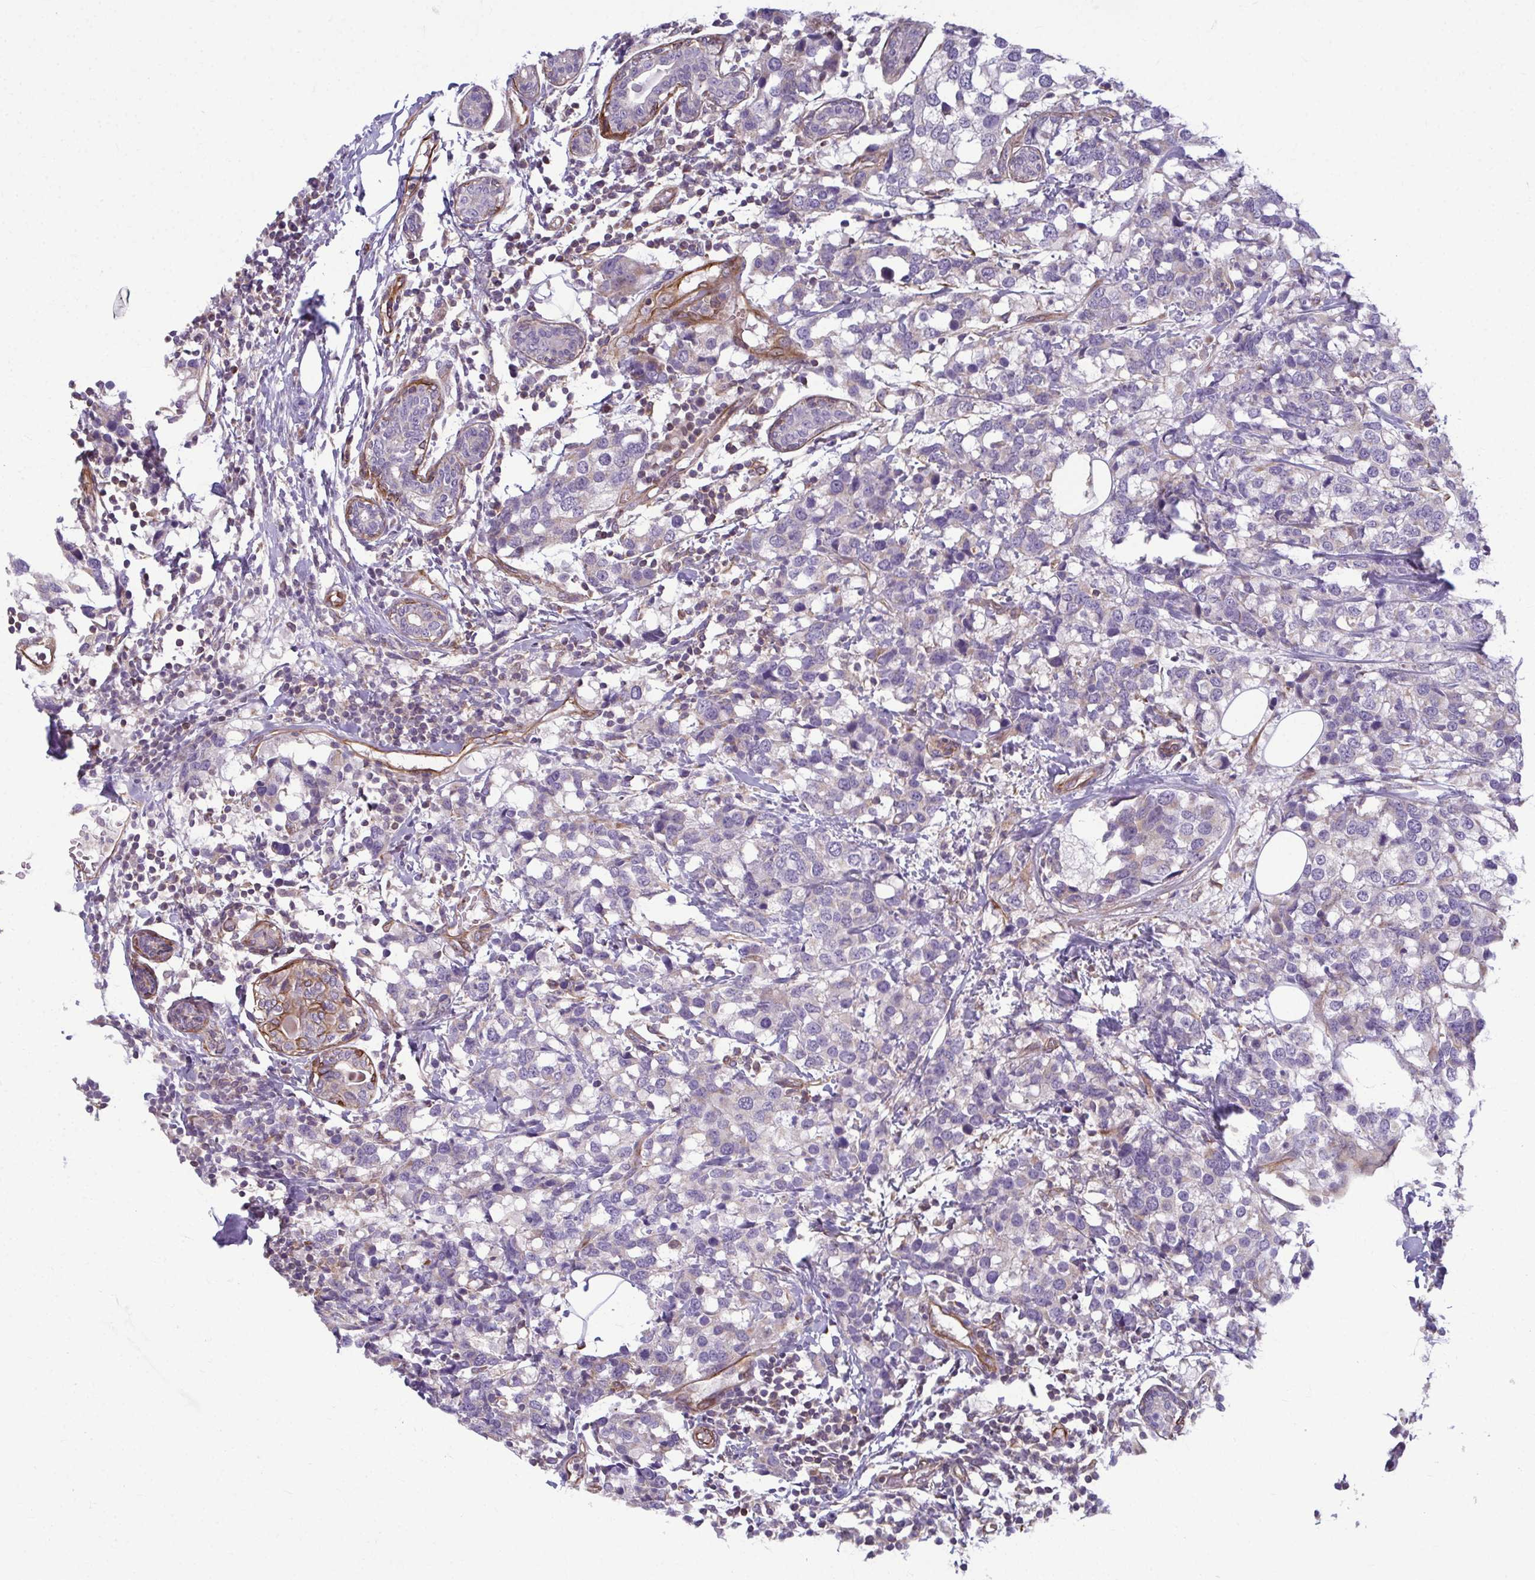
{"staining": {"intensity": "negative", "quantity": "none", "location": "none"}, "tissue": "breast cancer", "cell_type": "Tumor cells", "image_type": "cancer", "snomed": [{"axis": "morphology", "description": "Lobular carcinoma"}, {"axis": "topography", "description": "Breast"}], "caption": "Lobular carcinoma (breast) was stained to show a protein in brown. There is no significant expression in tumor cells.", "gene": "EID2B", "patient": {"sex": "female", "age": 59}}